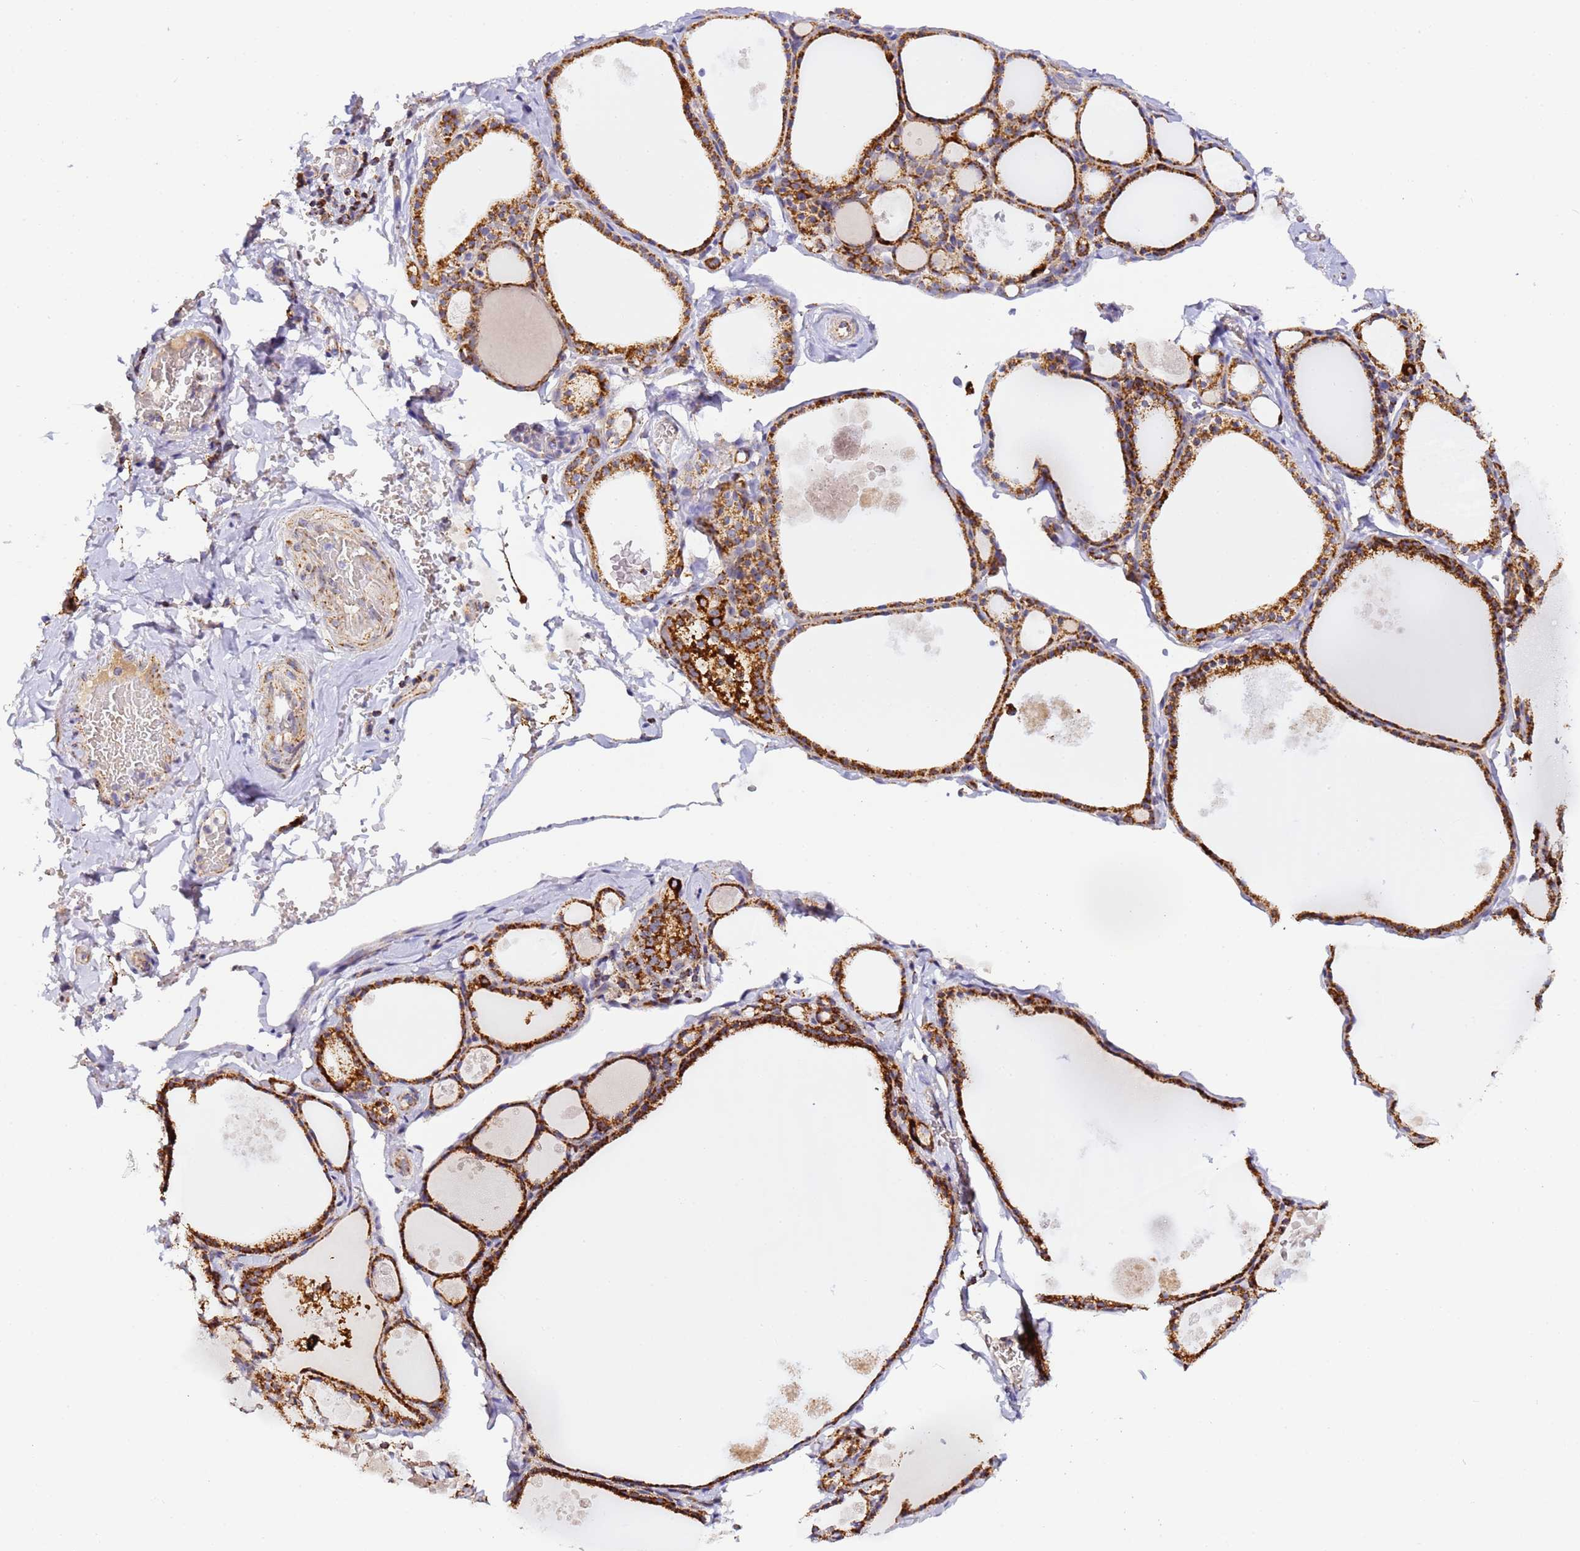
{"staining": {"intensity": "strong", "quantity": ">75%", "location": "cytoplasmic/membranous"}, "tissue": "thyroid gland", "cell_type": "Glandular cells", "image_type": "normal", "snomed": [{"axis": "morphology", "description": "Normal tissue, NOS"}, {"axis": "topography", "description": "Thyroid gland"}], "caption": "The micrograph demonstrates staining of normal thyroid gland, revealing strong cytoplasmic/membranous protein positivity (brown color) within glandular cells.", "gene": "FRG2B", "patient": {"sex": "male", "age": 56}}